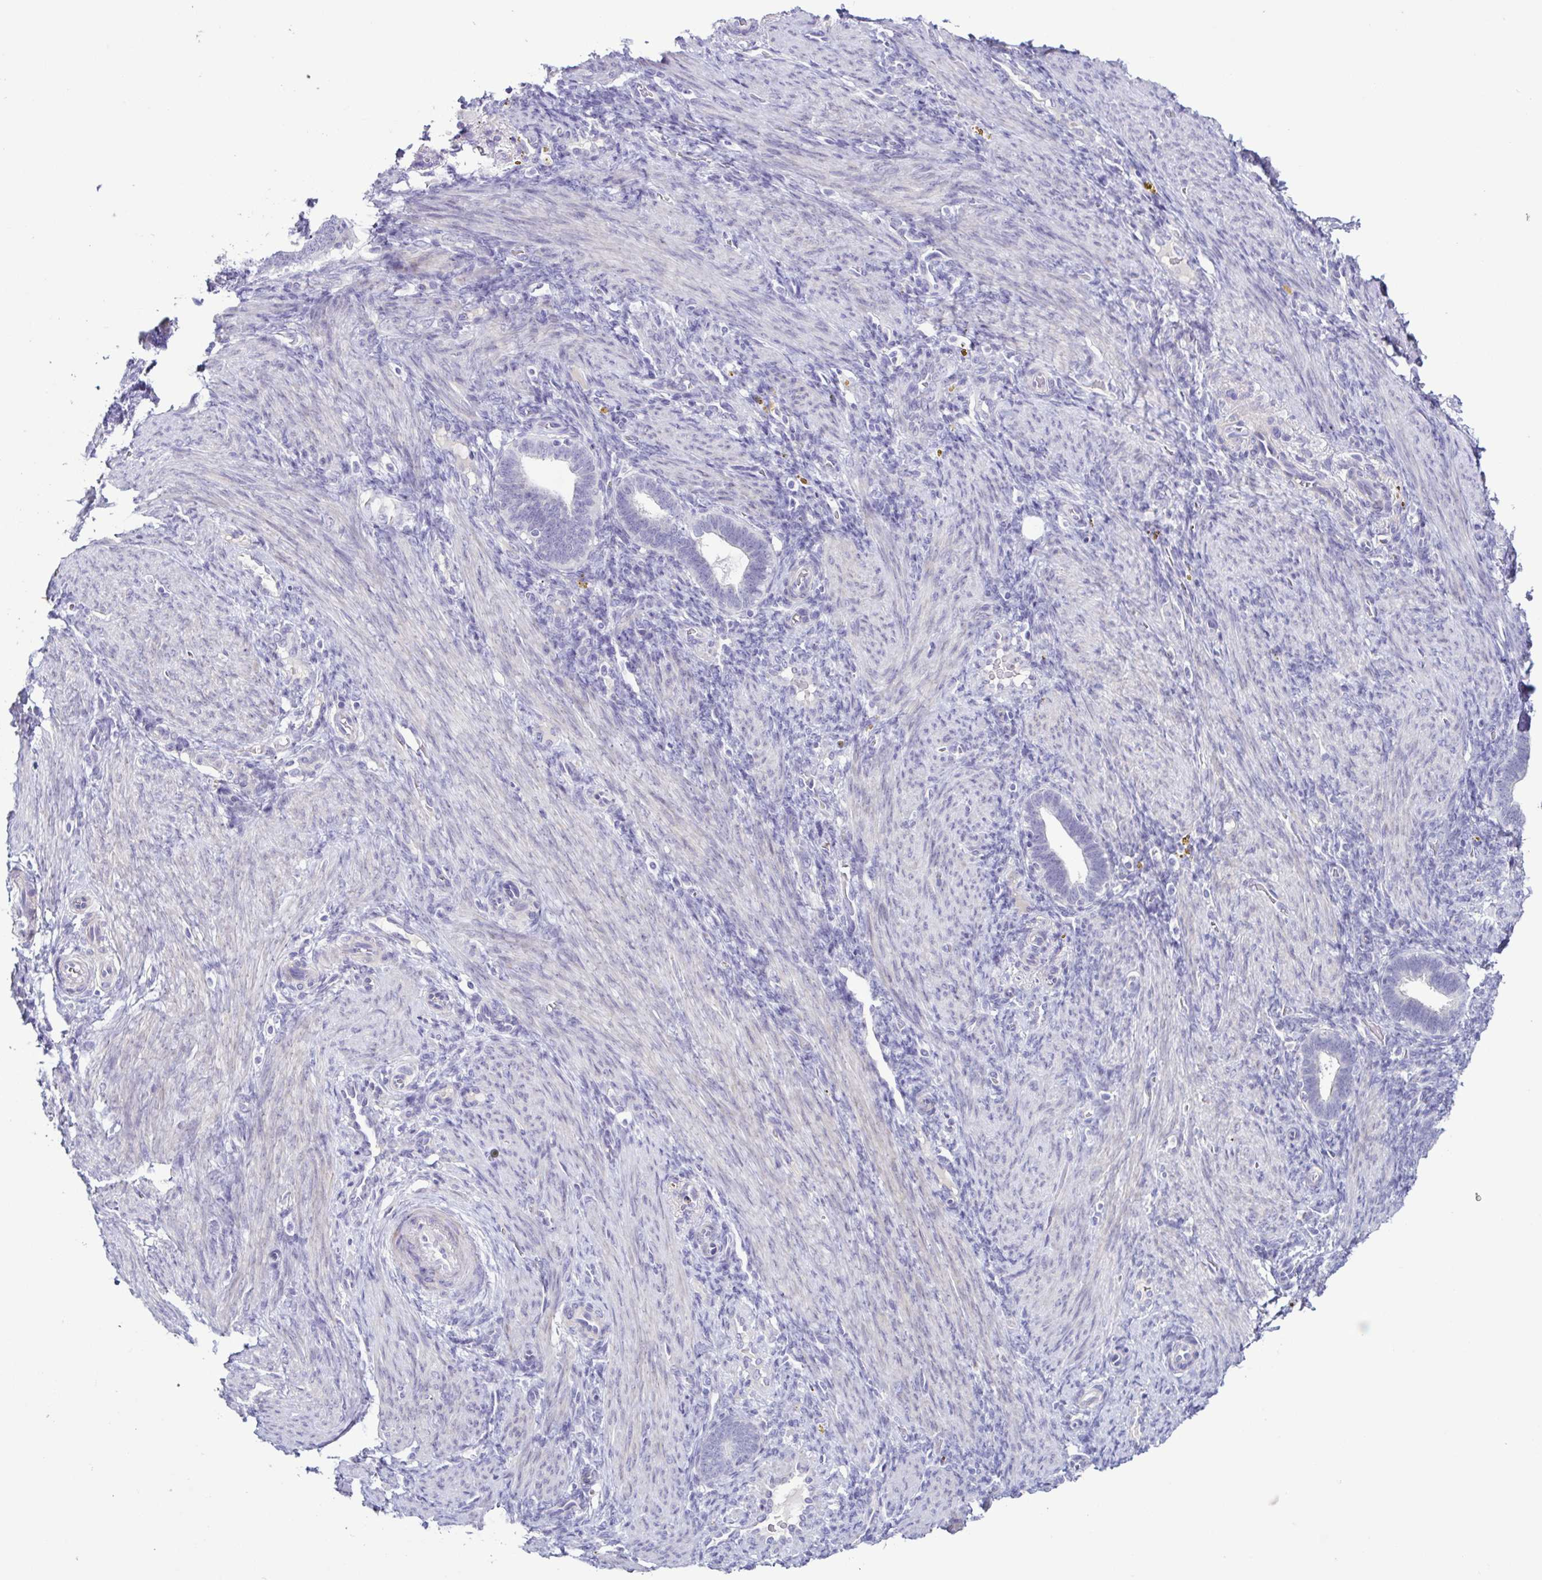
{"staining": {"intensity": "negative", "quantity": "none", "location": "none"}, "tissue": "endometrium", "cell_type": "Cells in endometrial stroma", "image_type": "normal", "snomed": [{"axis": "morphology", "description": "Normal tissue, NOS"}, {"axis": "topography", "description": "Endometrium"}], "caption": "This is a histopathology image of IHC staining of unremarkable endometrium, which shows no staining in cells in endometrial stroma.", "gene": "TERT", "patient": {"sex": "female", "age": 34}}